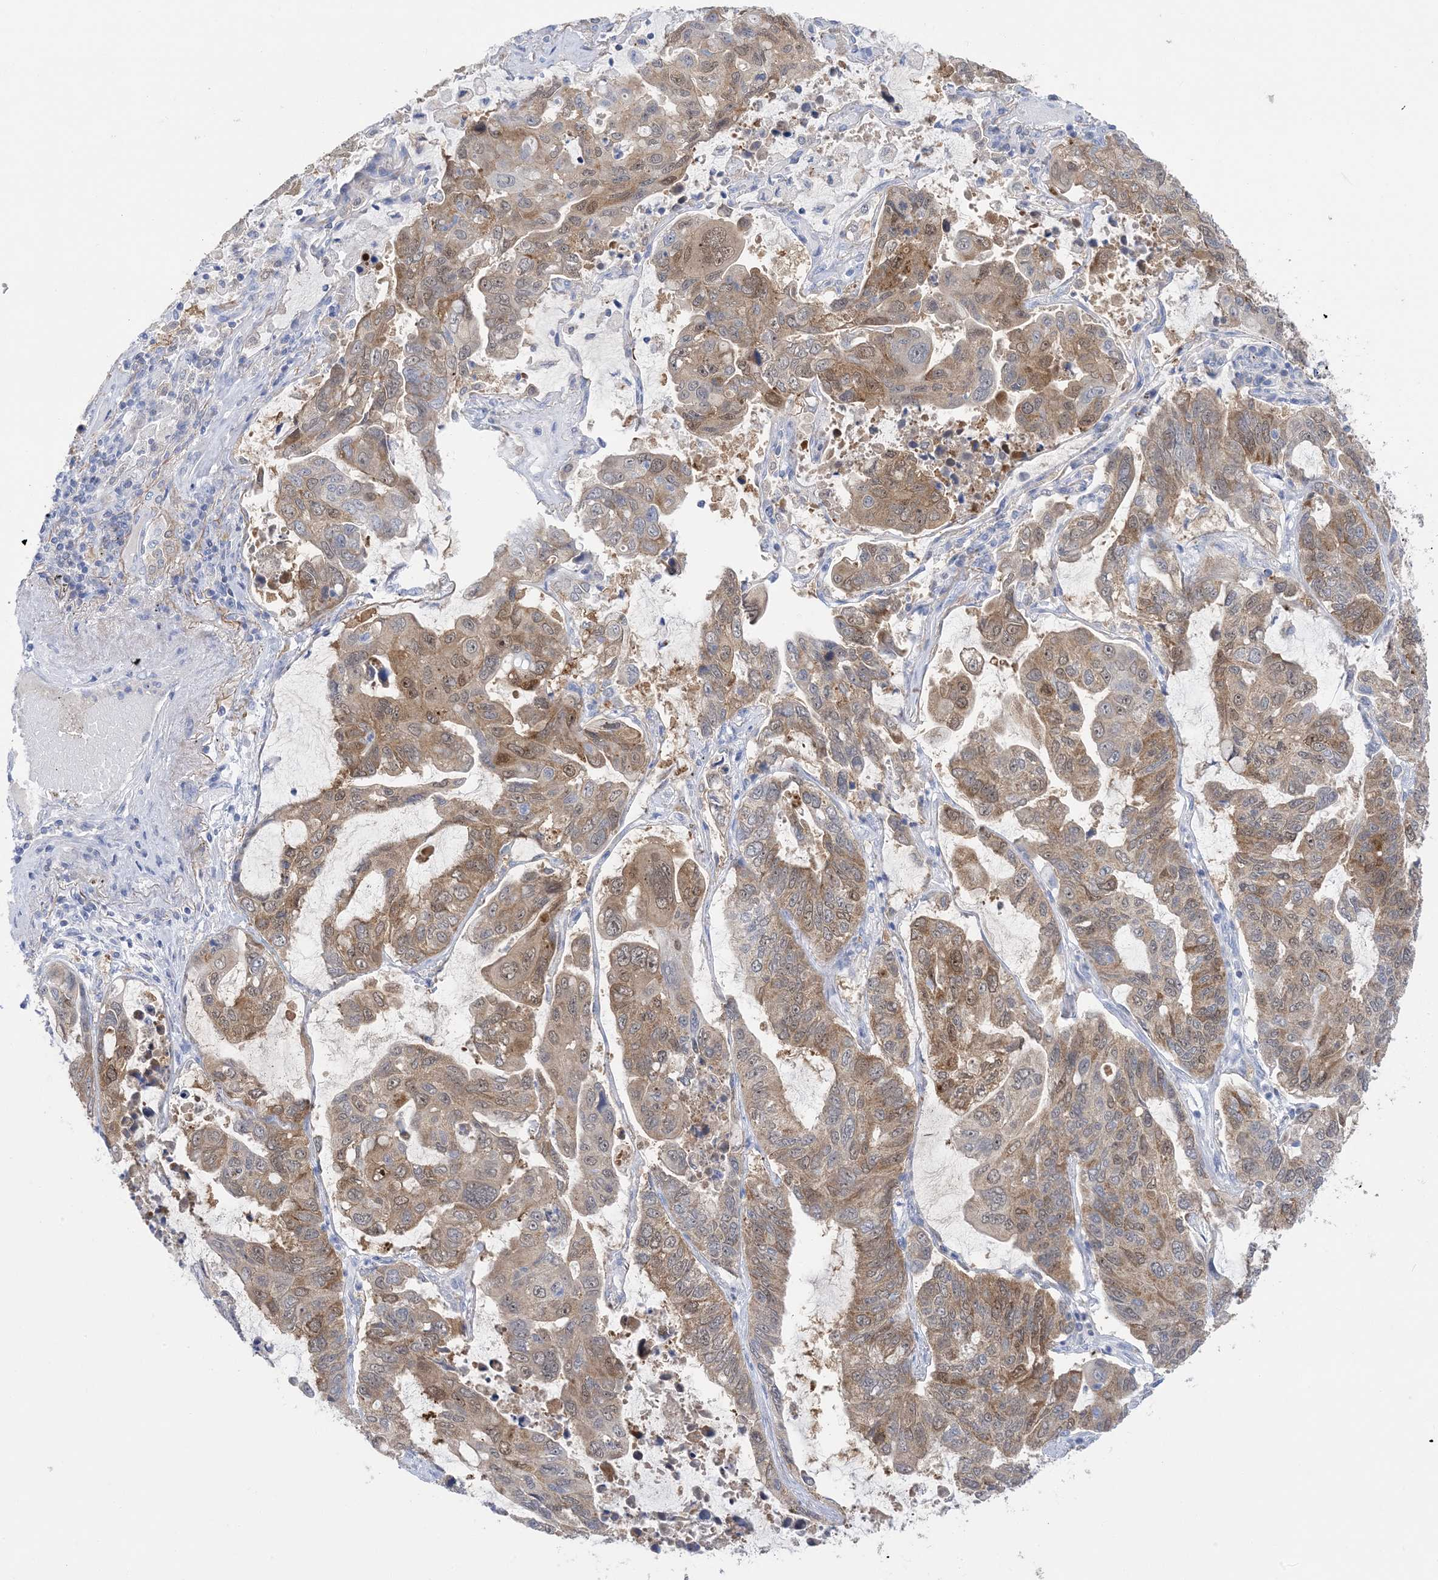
{"staining": {"intensity": "moderate", "quantity": ">75%", "location": "cytoplasmic/membranous"}, "tissue": "lung cancer", "cell_type": "Tumor cells", "image_type": "cancer", "snomed": [{"axis": "morphology", "description": "Adenocarcinoma, NOS"}, {"axis": "topography", "description": "Lung"}], "caption": "Moderate cytoplasmic/membranous protein staining is identified in about >75% of tumor cells in lung cancer (adenocarcinoma). Using DAB (3,3'-diaminobenzidine) (brown) and hematoxylin (blue) stains, captured at high magnification using brightfield microscopy.", "gene": "SH3YL1", "patient": {"sex": "male", "age": 64}}